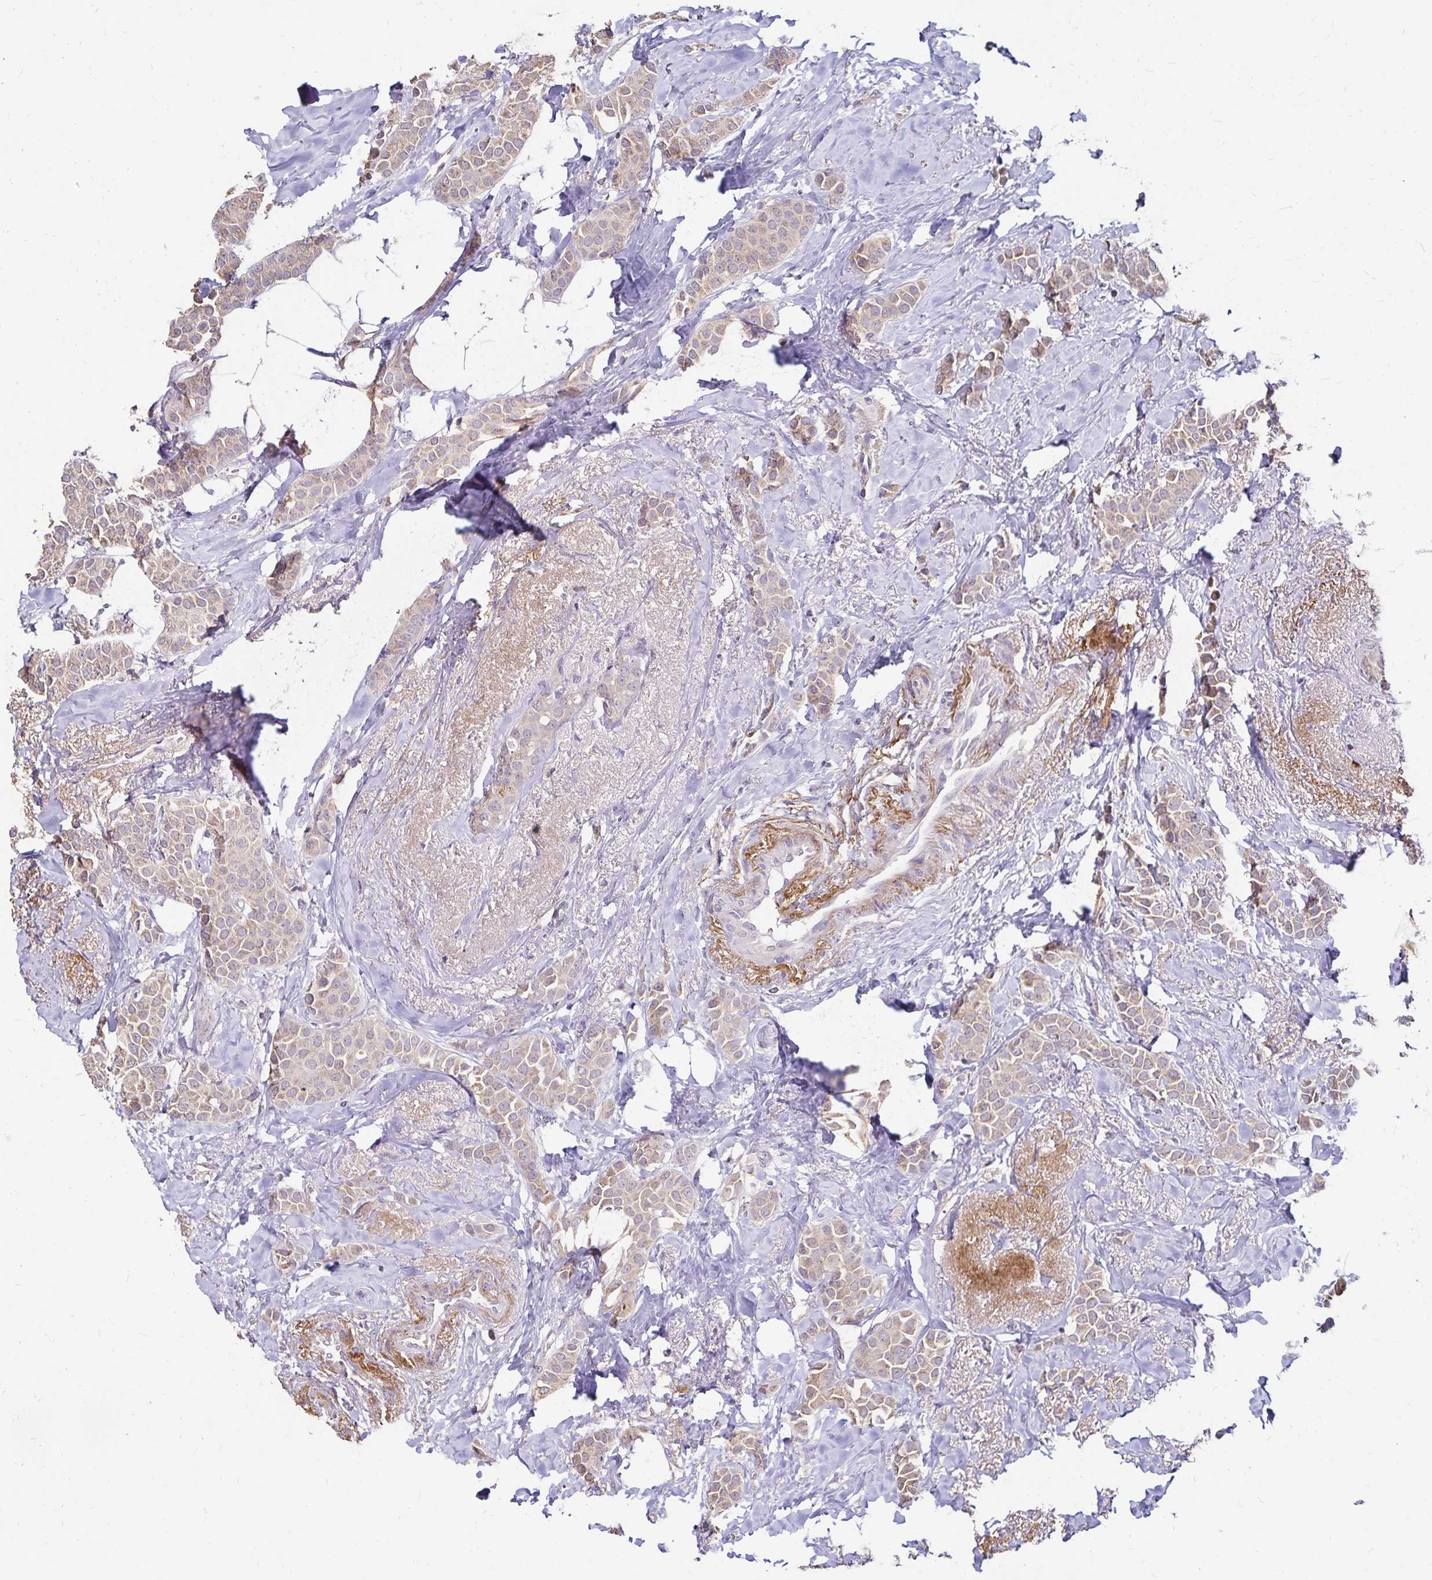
{"staining": {"intensity": "weak", "quantity": ">75%", "location": "cytoplasmic/membranous"}, "tissue": "breast cancer", "cell_type": "Tumor cells", "image_type": "cancer", "snomed": [{"axis": "morphology", "description": "Duct carcinoma"}, {"axis": "topography", "description": "Breast"}], "caption": "Breast invasive ductal carcinoma was stained to show a protein in brown. There is low levels of weak cytoplasmic/membranous expression in approximately >75% of tumor cells.", "gene": "EMC10", "patient": {"sex": "female", "age": 79}}